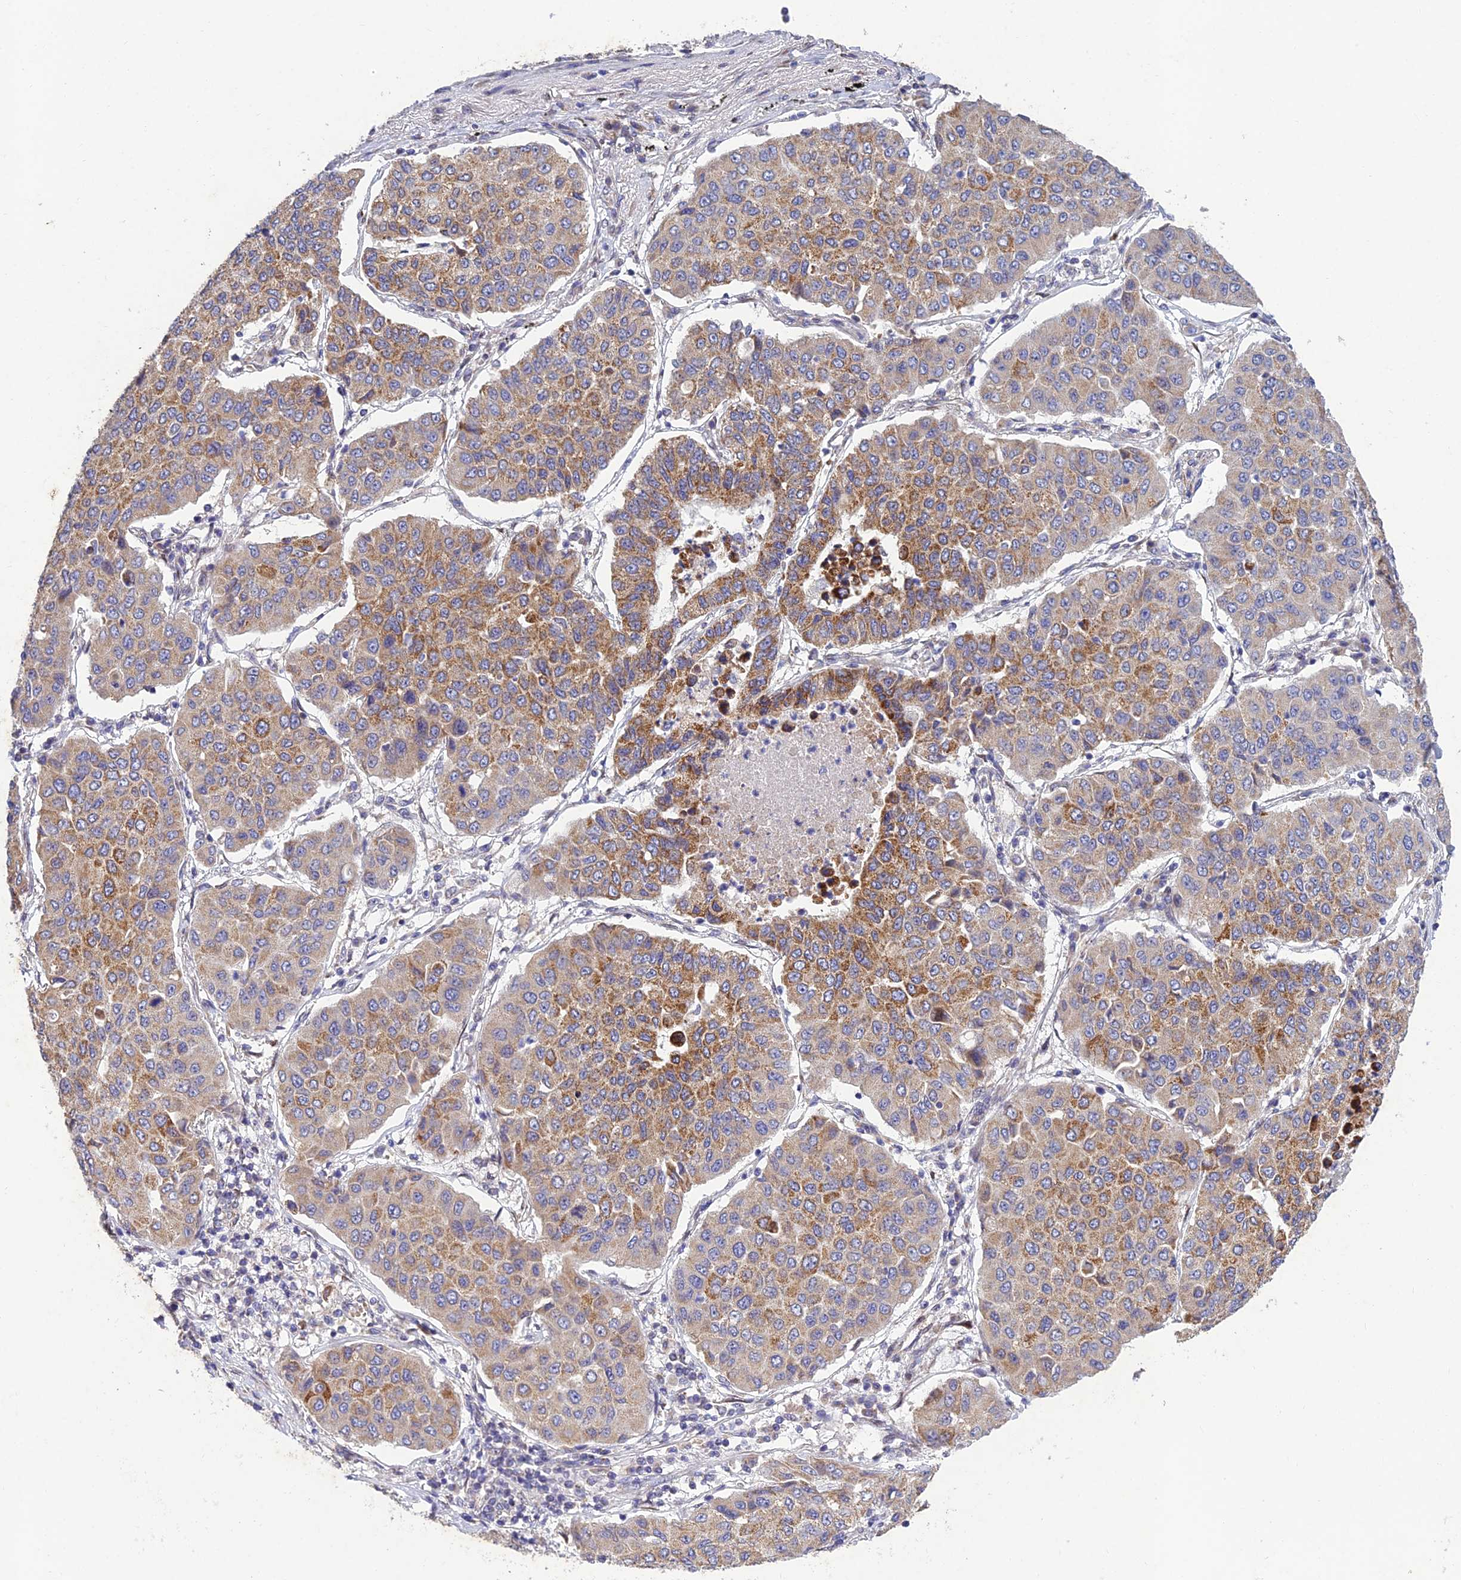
{"staining": {"intensity": "moderate", "quantity": "25%-75%", "location": "cytoplasmic/membranous"}, "tissue": "lung cancer", "cell_type": "Tumor cells", "image_type": "cancer", "snomed": [{"axis": "morphology", "description": "Squamous cell carcinoma, NOS"}, {"axis": "topography", "description": "Lung"}], "caption": "Lung cancer (squamous cell carcinoma) was stained to show a protein in brown. There is medium levels of moderate cytoplasmic/membranous expression in about 25%-75% of tumor cells. The staining was performed using DAB (3,3'-diaminobenzidine), with brown indicating positive protein expression. Nuclei are stained blue with hematoxylin.", "gene": "MGAT2", "patient": {"sex": "male", "age": 74}}